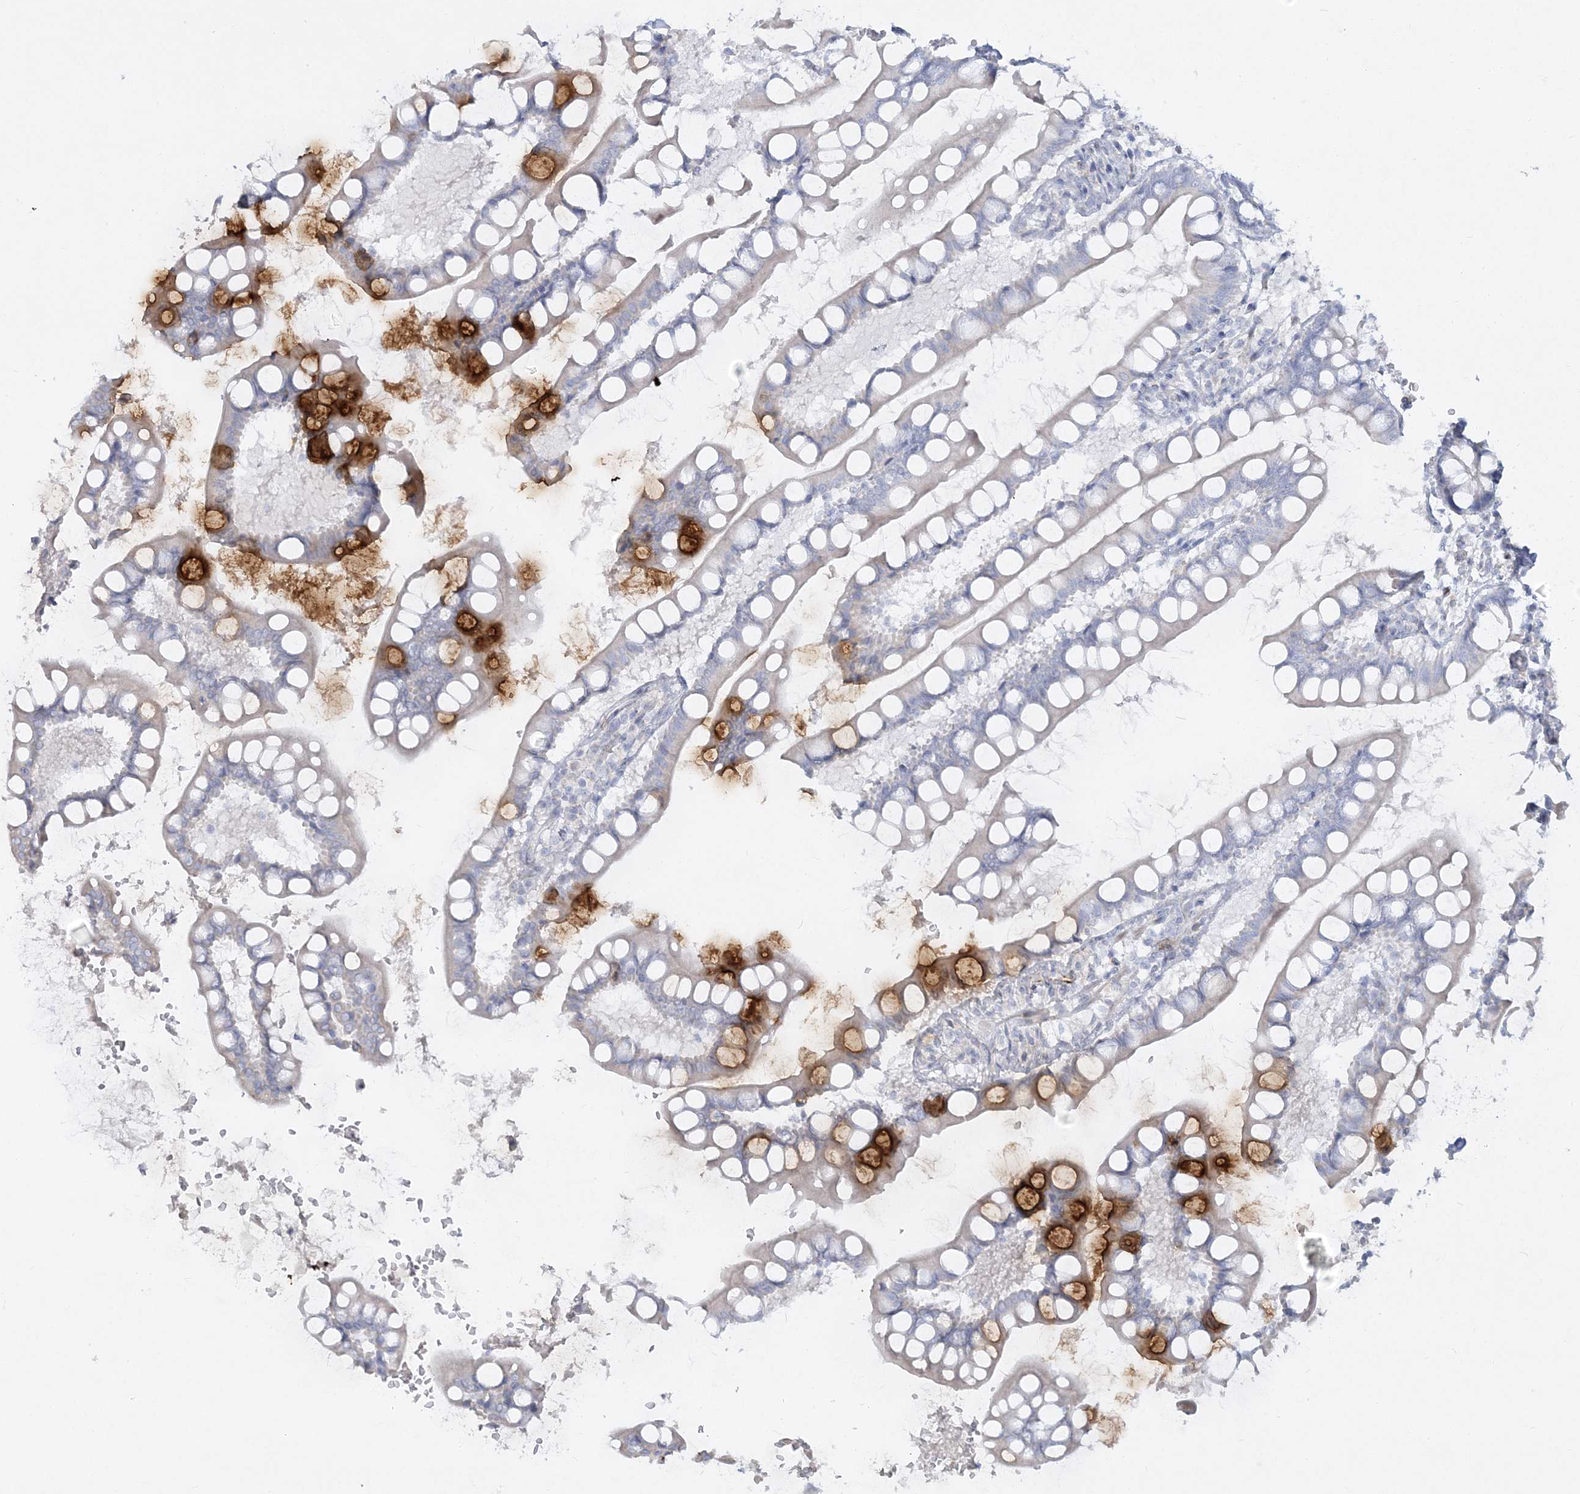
{"staining": {"intensity": "strong", "quantity": "<25%", "location": "cytoplasmic/membranous"}, "tissue": "small intestine", "cell_type": "Glandular cells", "image_type": "normal", "snomed": [{"axis": "morphology", "description": "Normal tissue, NOS"}, {"axis": "topography", "description": "Small intestine"}], "caption": "The micrograph reveals a brown stain indicating the presence of a protein in the cytoplasmic/membranous of glandular cells in small intestine. (DAB (3,3'-diaminobenzidine) IHC with brightfield microscopy, high magnification).", "gene": "GPAT2", "patient": {"sex": "male", "age": 52}}